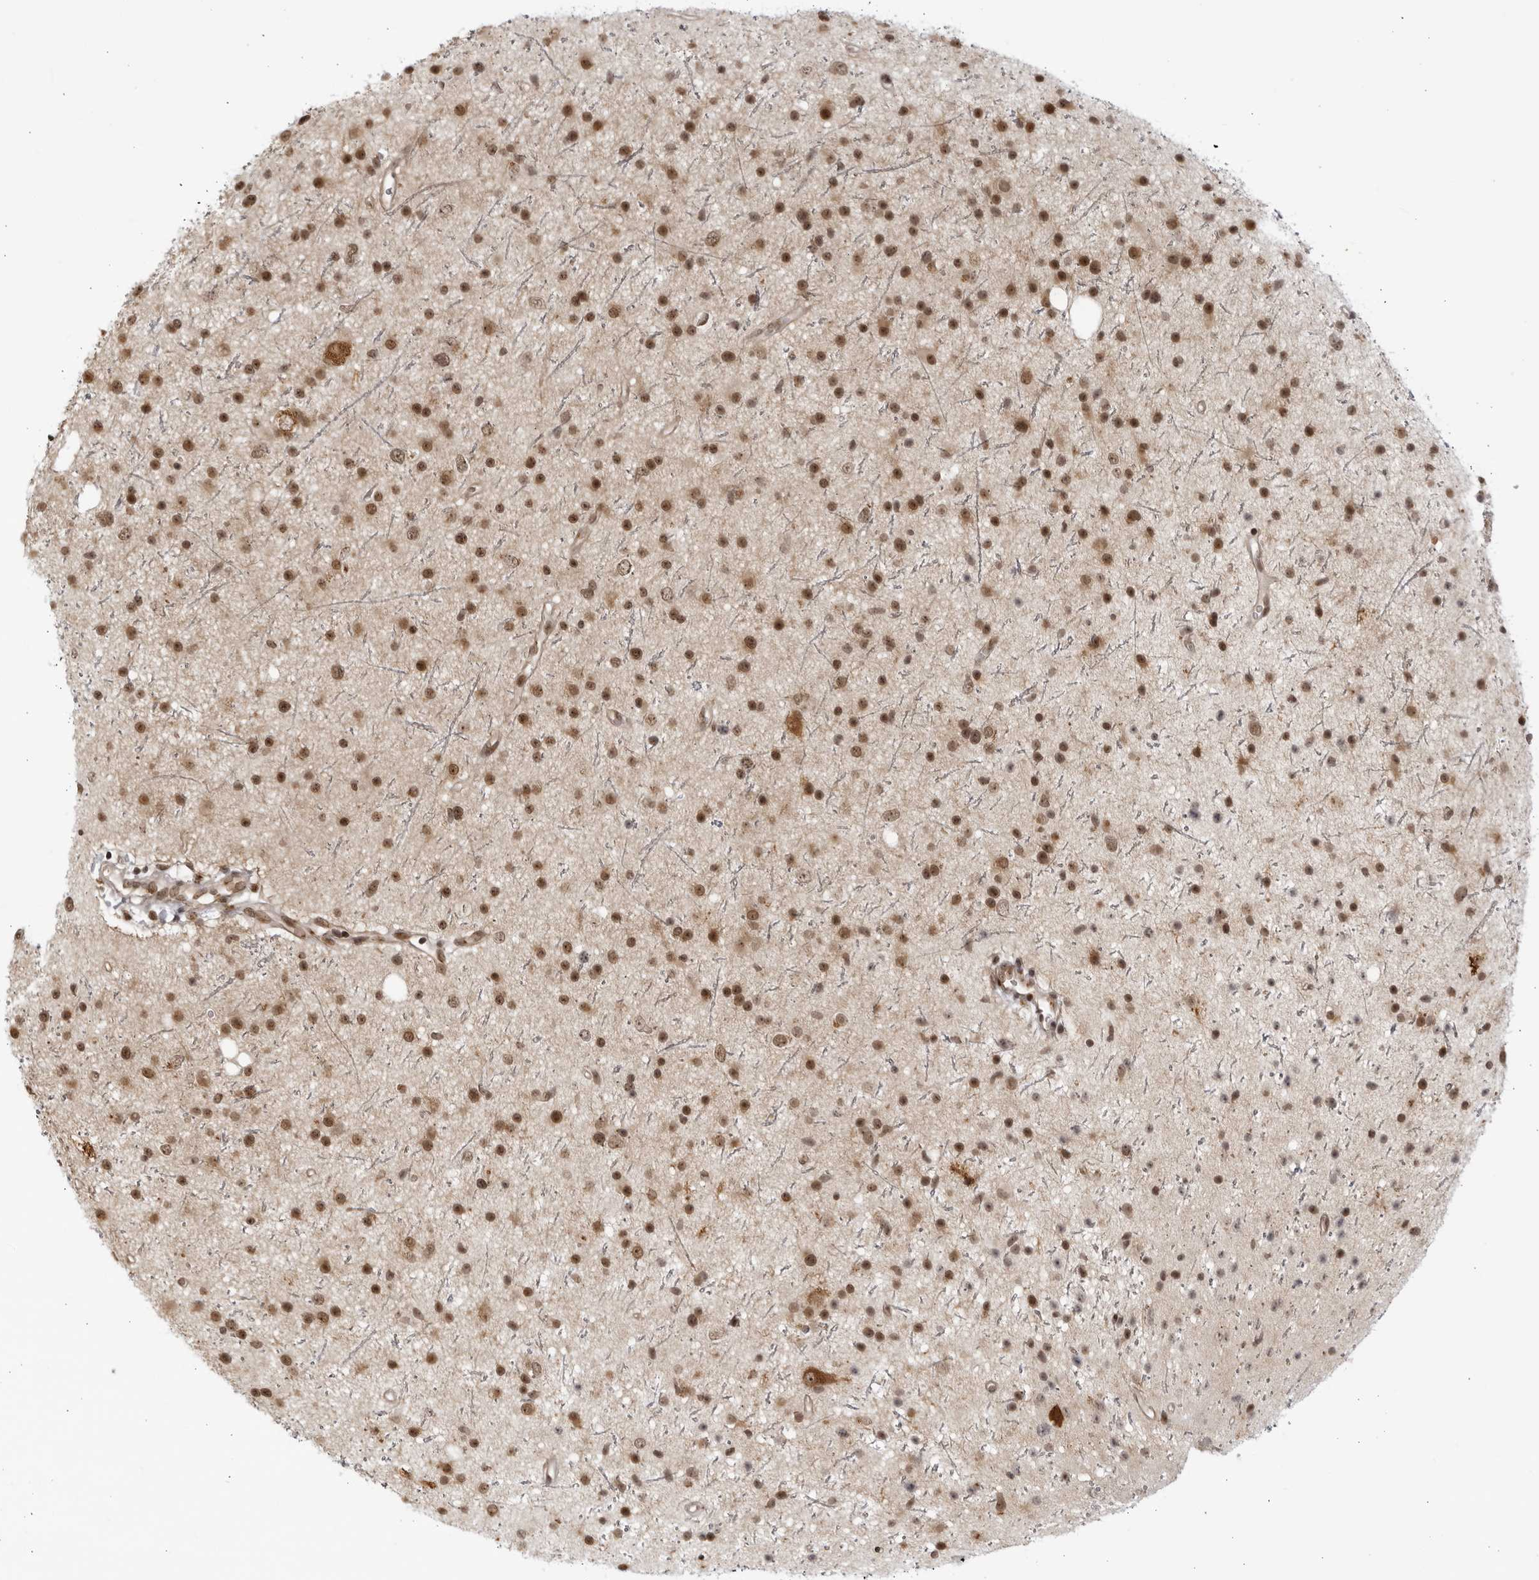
{"staining": {"intensity": "moderate", "quantity": ">75%", "location": "cytoplasmic/membranous,nuclear"}, "tissue": "glioma", "cell_type": "Tumor cells", "image_type": "cancer", "snomed": [{"axis": "morphology", "description": "Glioma, malignant, Low grade"}, {"axis": "topography", "description": "Cerebral cortex"}], "caption": "The image displays immunohistochemical staining of malignant low-grade glioma. There is moderate cytoplasmic/membranous and nuclear staining is present in approximately >75% of tumor cells.", "gene": "RASGEF1C", "patient": {"sex": "female", "age": 39}}